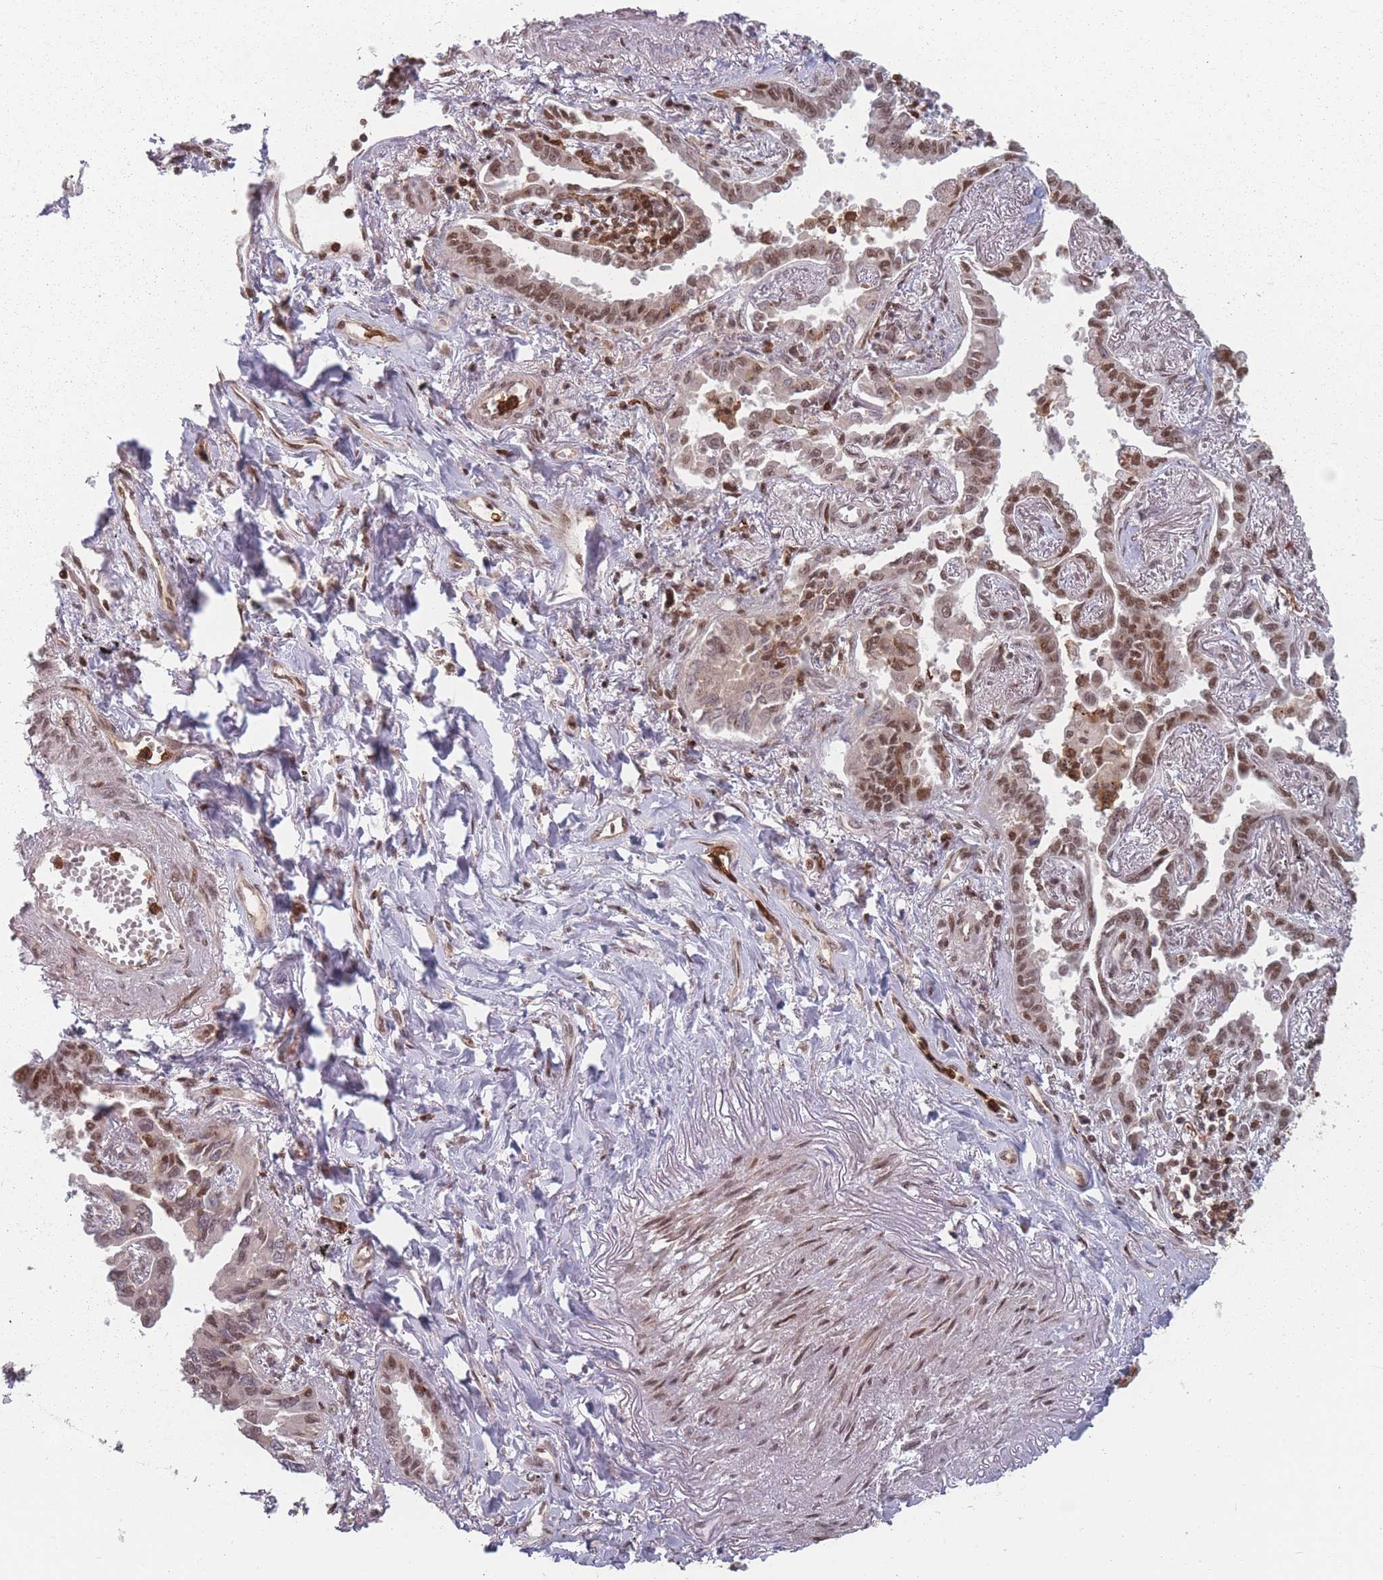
{"staining": {"intensity": "moderate", "quantity": ">75%", "location": "nuclear"}, "tissue": "lung cancer", "cell_type": "Tumor cells", "image_type": "cancer", "snomed": [{"axis": "morphology", "description": "Adenocarcinoma, NOS"}, {"axis": "topography", "description": "Lung"}], "caption": "Protein expression analysis of human lung cancer (adenocarcinoma) reveals moderate nuclear positivity in approximately >75% of tumor cells. (brown staining indicates protein expression, while blue staining denotes nuclei).", "gene": "WDR55", "patient": {"sex": "male", "age": 67}}